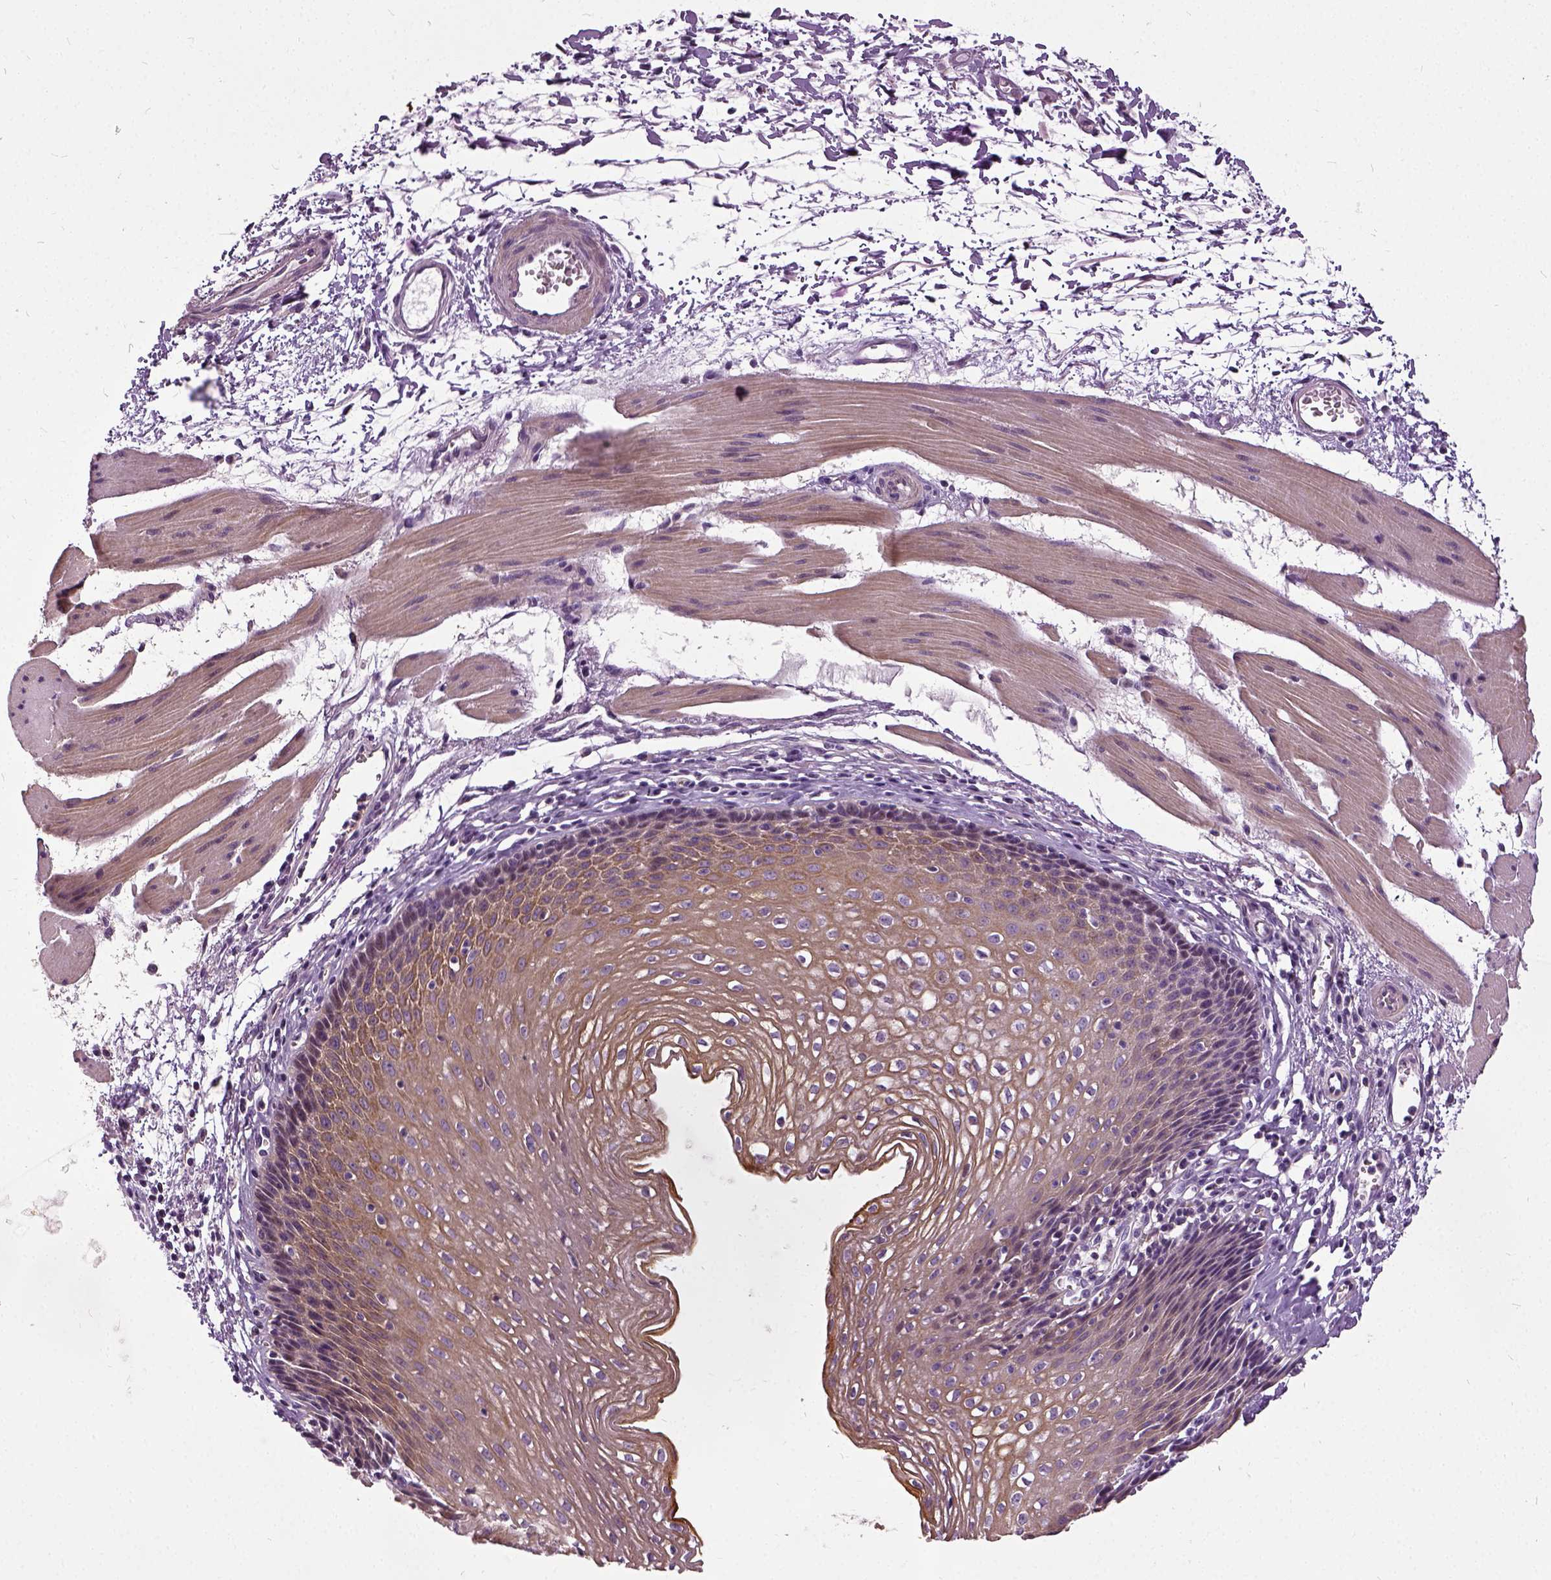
{"staining": {"intensity": "weak", "quantity": ">75%", "location": "cytoplasmic/membranous"}, "tissue": "esophagus", "cell_type": "Squamous epithelial cells", "image_type": "normal", "snomed": [{"axis": "morphology", "description": "Normal tissue, NOS"}, {"axis": "topography", "description": "Esophagus"}], "caption": "Brown immunohistochemical staining in normal human esophagus displays weak cytoplasmic/membranous positivity in approximately >75% of squamous epithelial cells.", "gene": "ILRUN", "patient": {"sex": "female", "age": 64}}